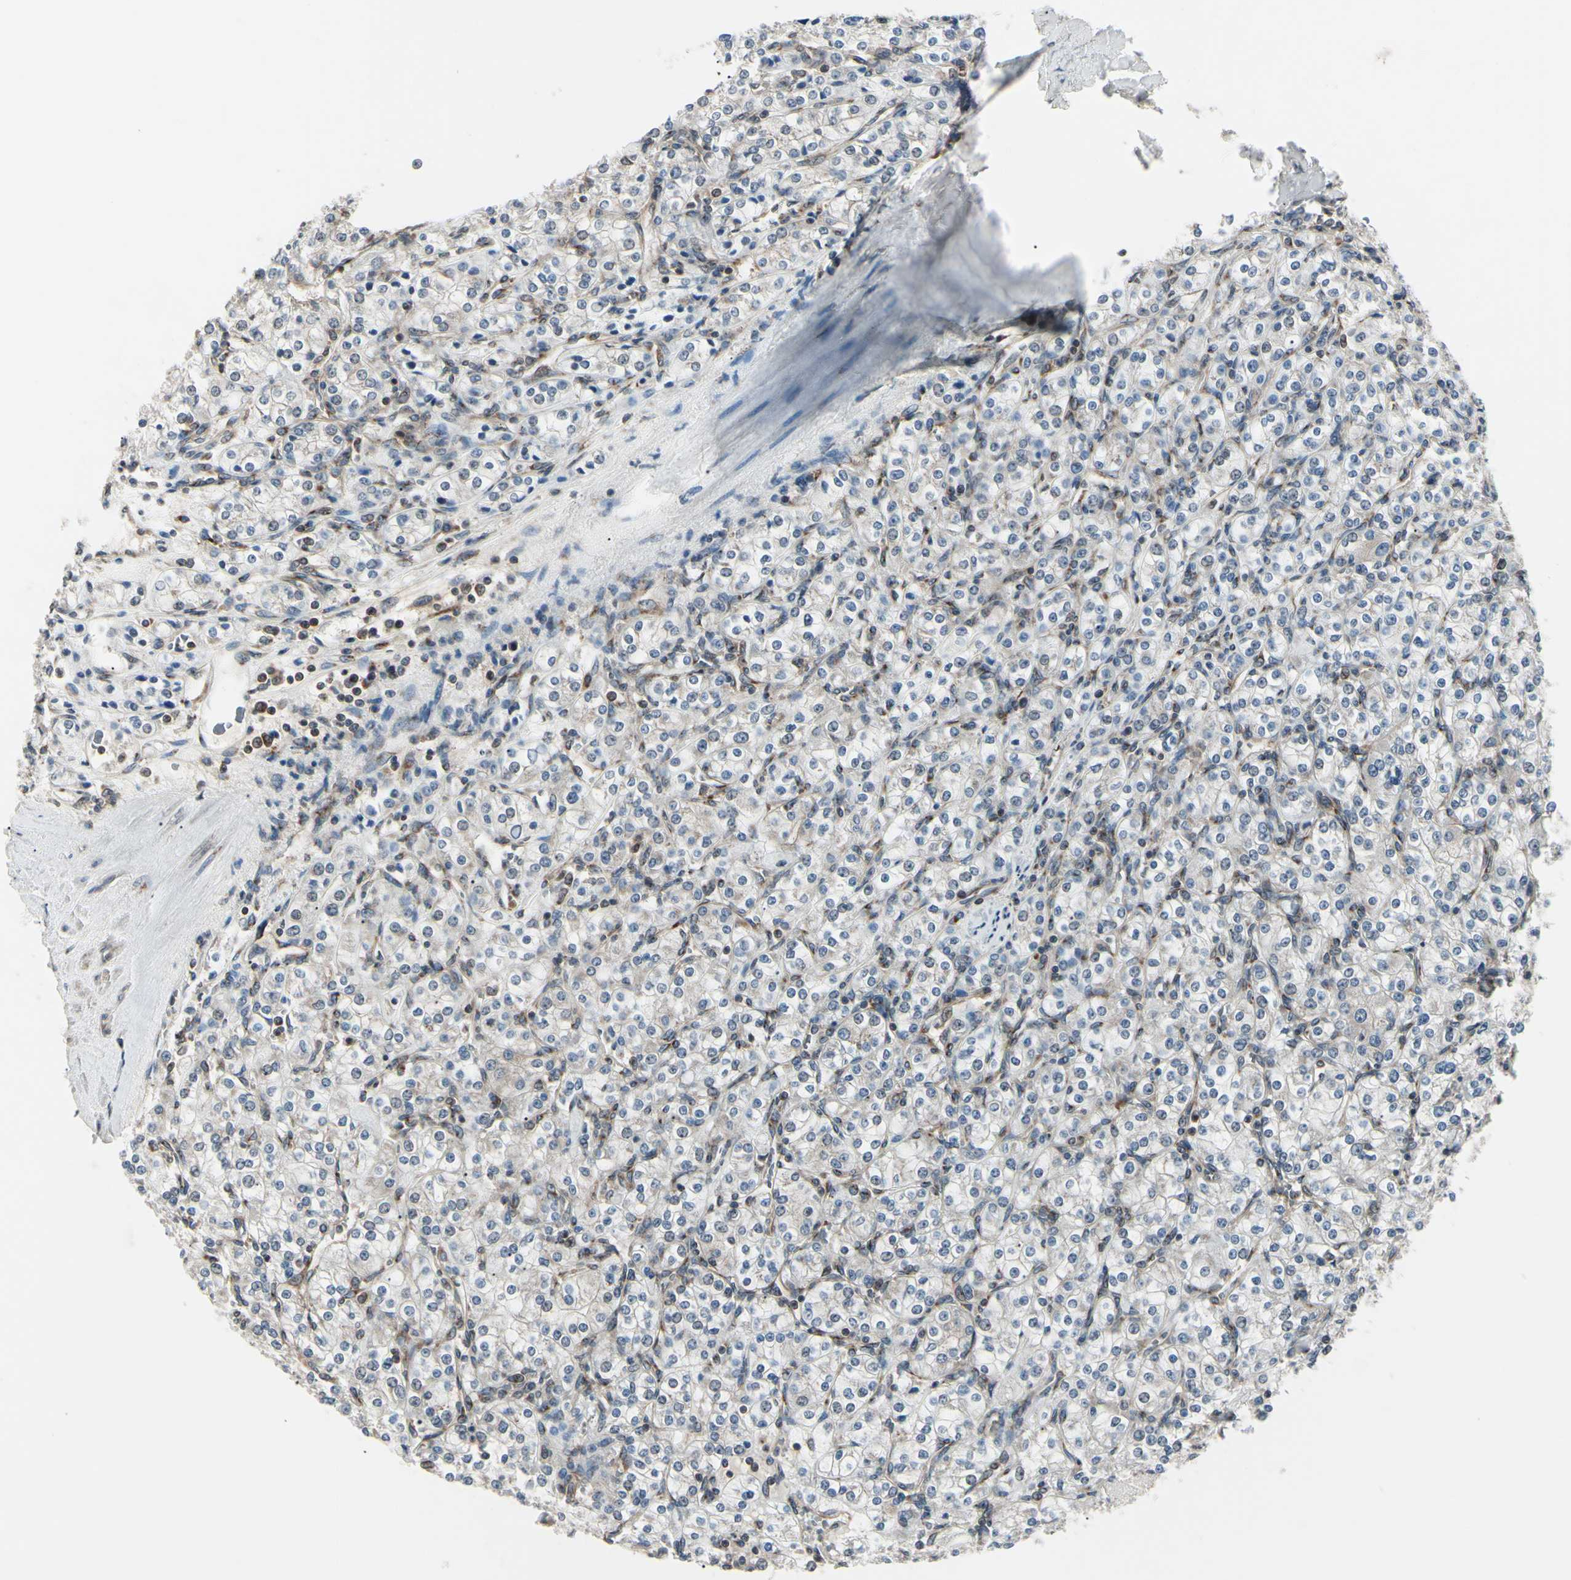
{"staining": {"intensity": "weak", "quantity": "<25%", "location": "cytoplasmic/membranous"}, "tissue": "renal cancer", "cell_type": "Tumor cells", "image_type": "cancer", "snomed": [{"axis": "morphology", "description": "Adenocarcinoma, NOS"}, {"axis": "topography", "description": "Kidney"}], "caption": "A photomicrograph of human adenocarcinoma (renal) is negative for staining in tumor cells.", "gene": "MAPRE1", "patient": {"sex": "male", "age": 77}}